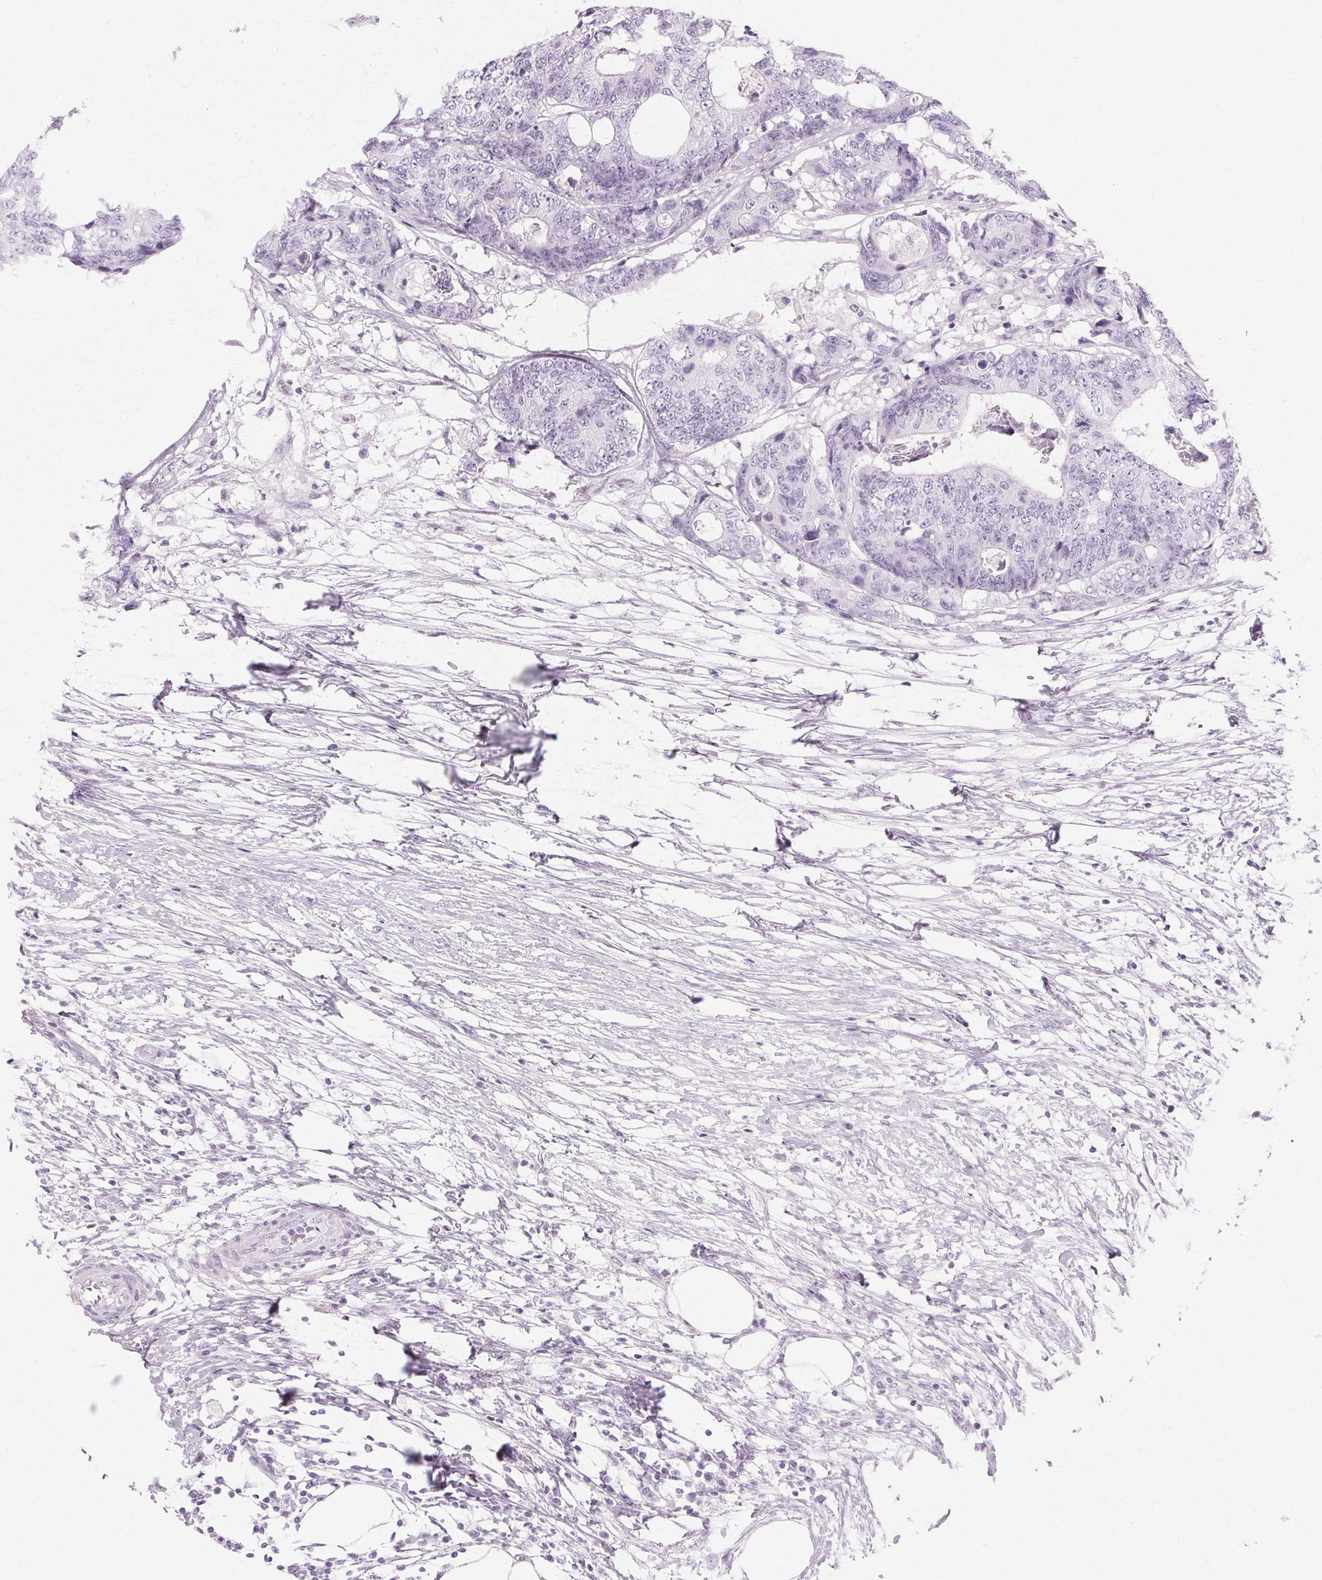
{"staining": {"intensity": "negative", "quantity": "none", "location": "none"}, "tissue": "colorectal cancer", "cell_type": "Tumor cells", "image_type": "cancer", "snomed": [{"axis": "morphology", "description": "Adenocarcinoma, NOS"}, {"axis": "topography", "description": "Colon"}], "caption": "Immunohistochemical staining of adenocarcinoma (colorectal) reveals no significant expression in tumor cells.", "gene": "KRT6C", "patient": {"sex": "female", "age": 48}}